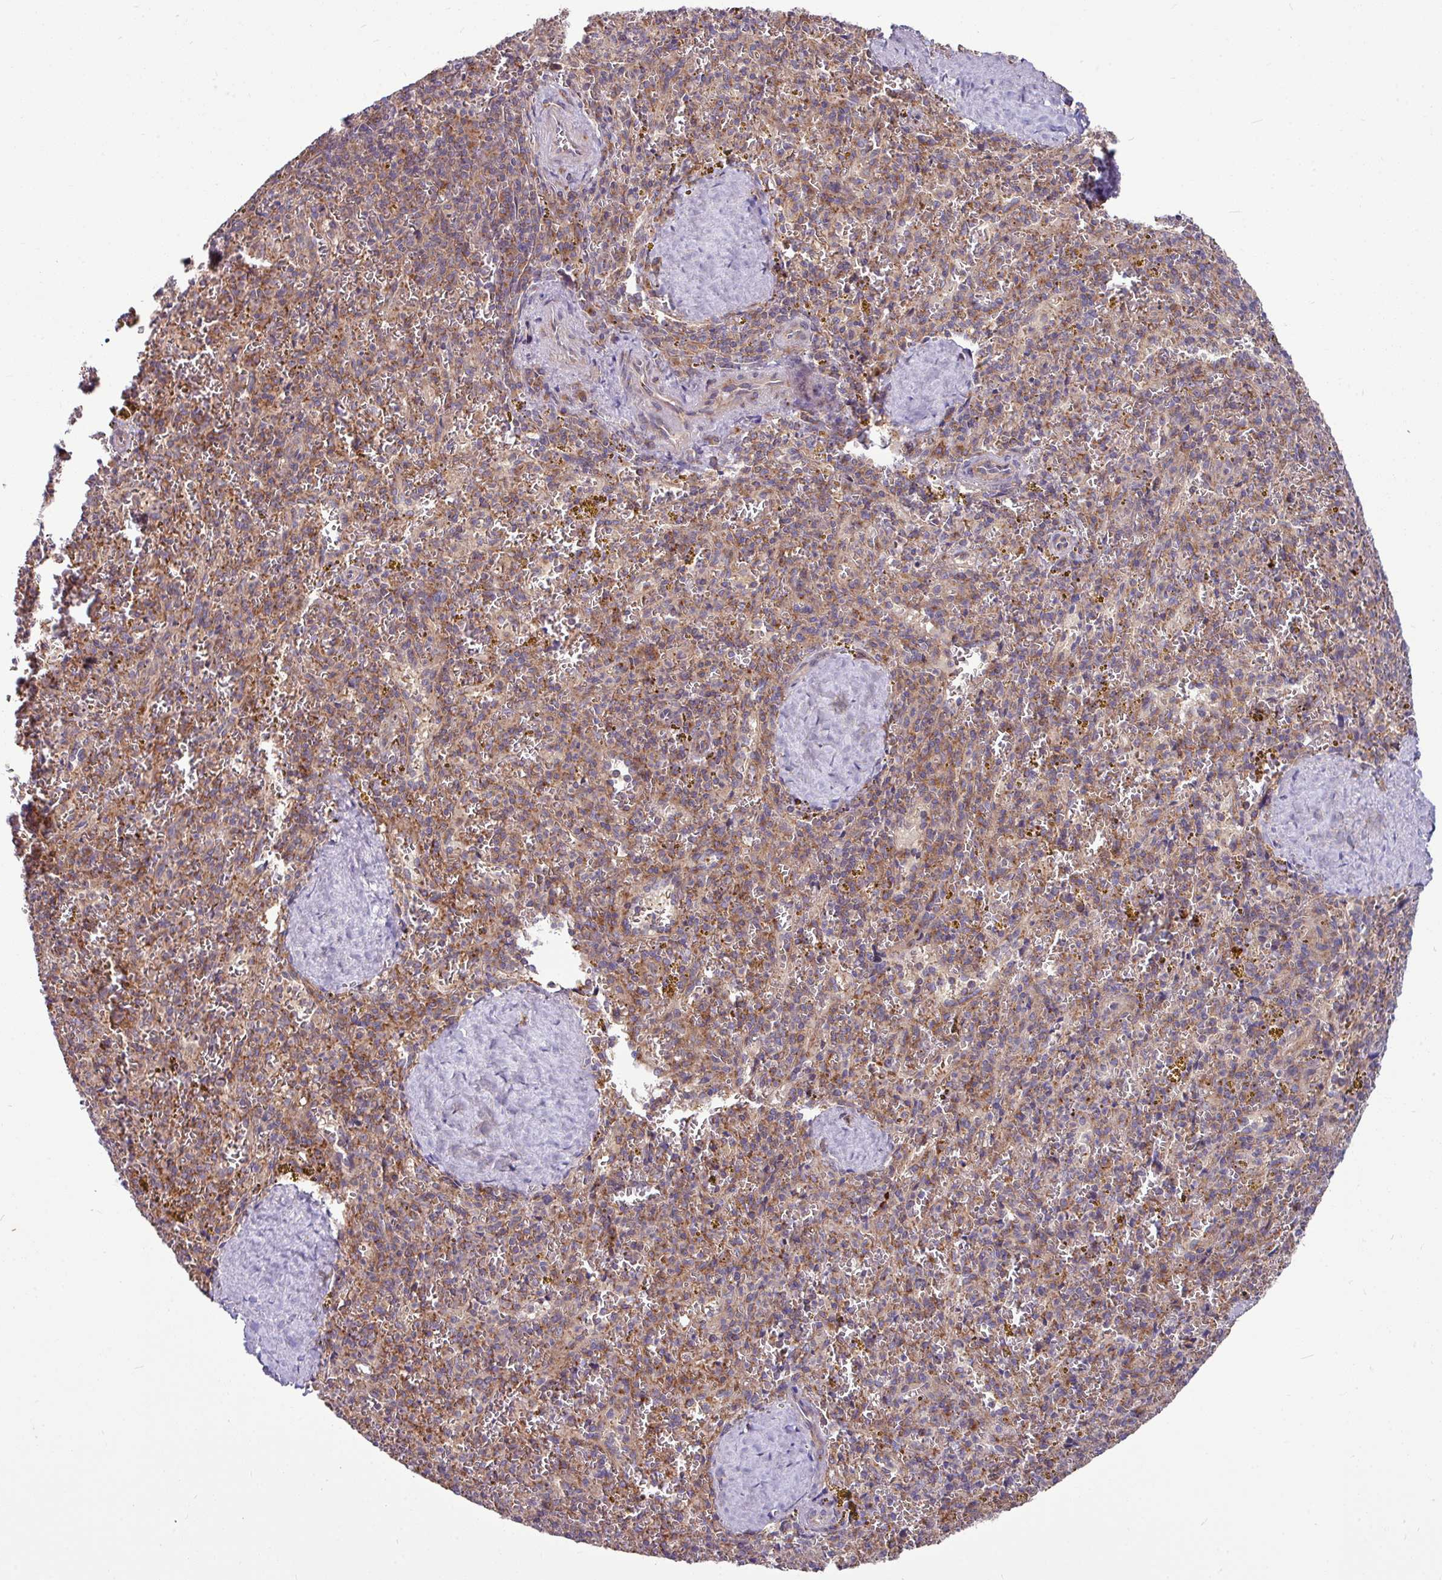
{"staining": {"intensity": "weak", "quantity": "<25%", "location": "cytoplasmic/membranous"}, "tissue": "spleen", "cell_type": "Cells in red pulp", "image_type": "normal", "snomed": [{"axis": "morphology", "description": "Normal tissue, NOS"}, {"axis": "topography", "description": "Spleen"}], "caption": "DAB (3,3'-diaminobenzidine) immunohistochemical staining of normal human spleen reveals no significant expression in cells in red pulp.", "gene": "LSM12", "patient": {"sex": "male", "age": 57}}